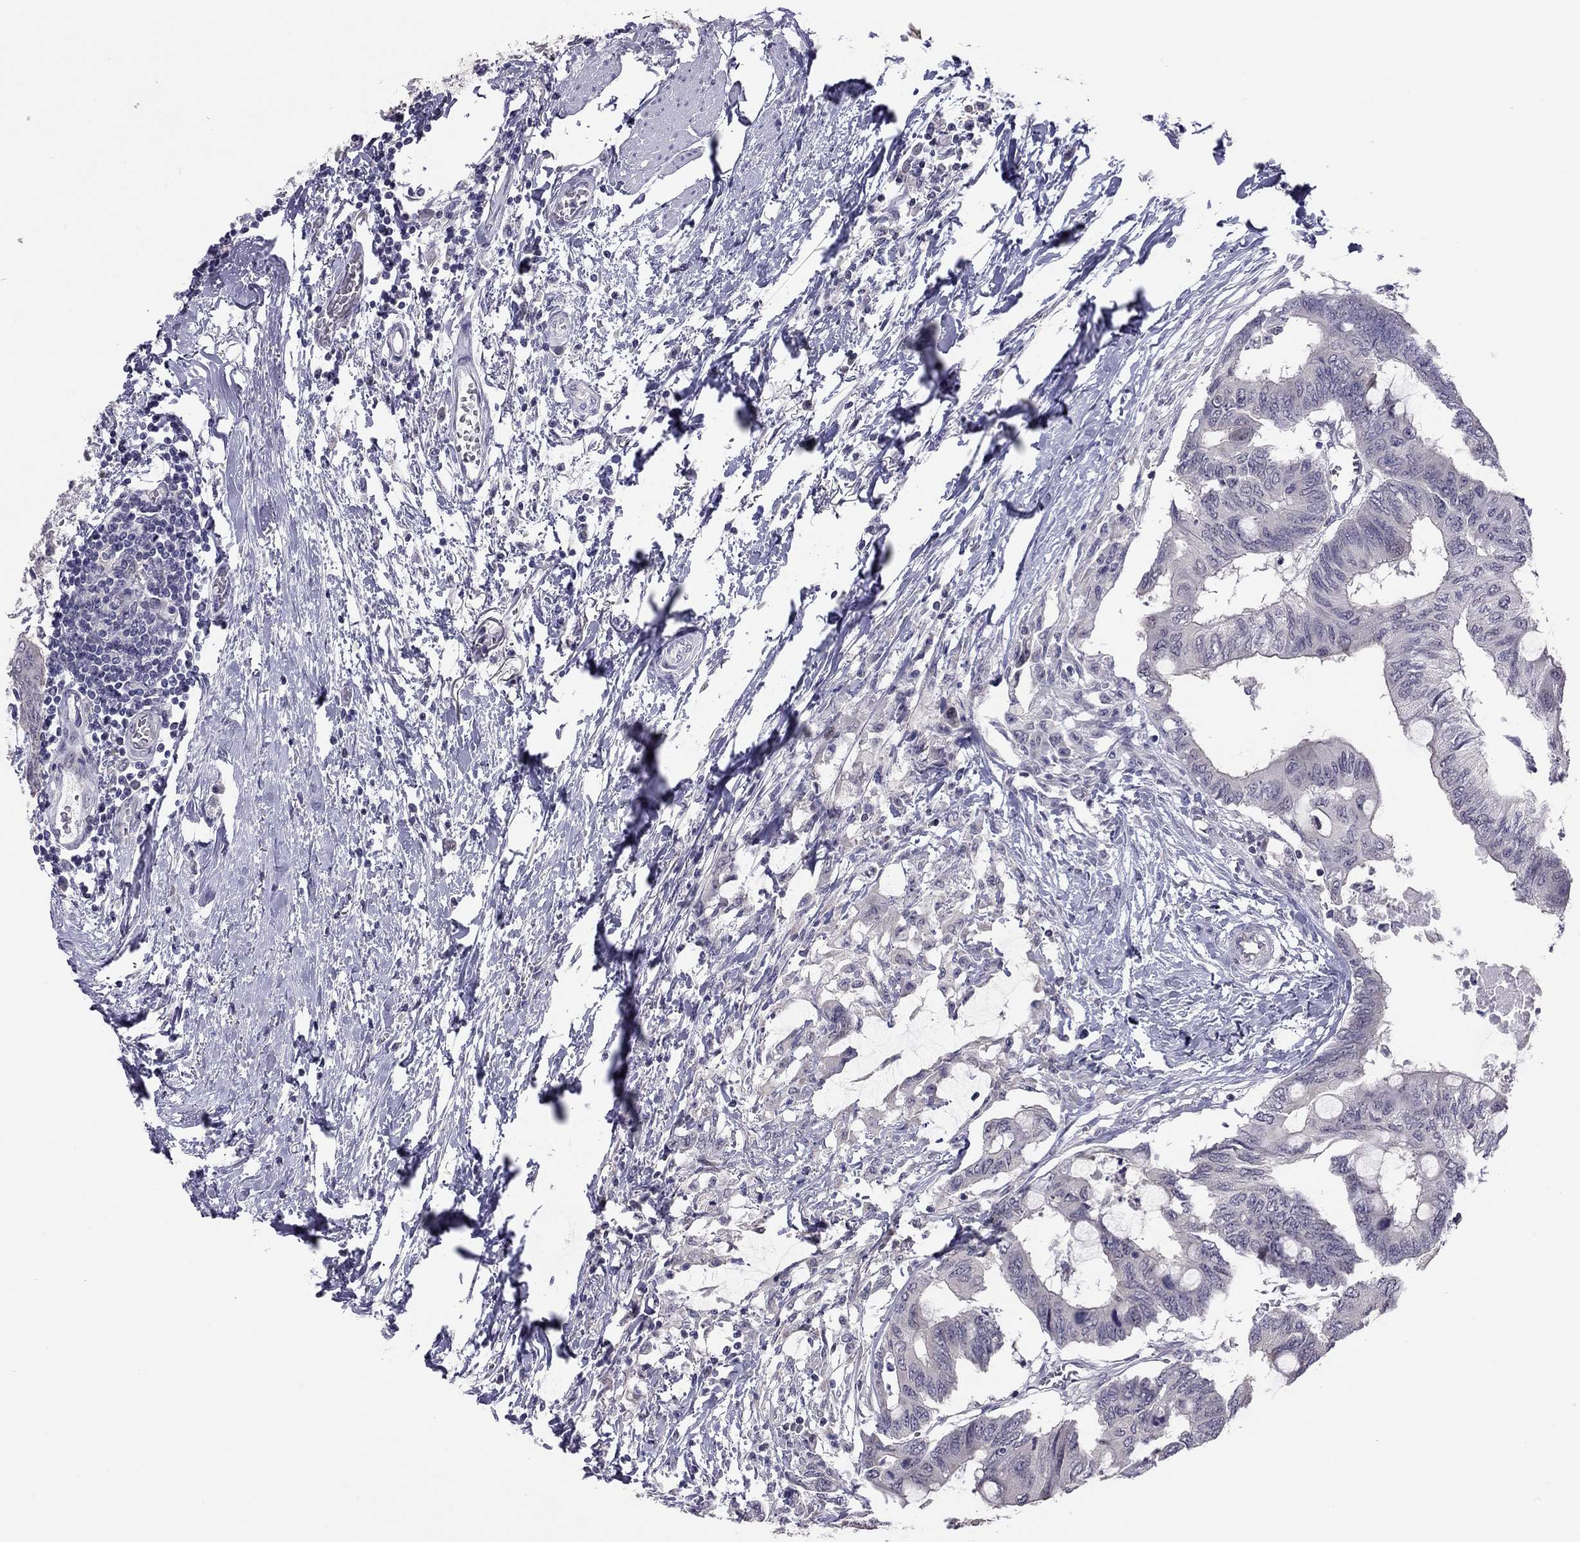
{"staining": {"intensity": "negative", "quantity": "none", "location": "none"}, "tissue": "colorectal cancer", "cell_type": "Tumor cells", "image_type": "cancer", "snomed": [{"axis": "morphology", "description": "Normal tissue, NOS"}, {"axis": "morphology", "description": "Adenocarcinoma, NOS"}, {"axis": "topography", "description": "Rectum"}, {"axis": "topography", "description": "Peripheral nerve tissue"}], "caption": "An IHC photomicrograph of colorectal cancer is shown. There is no staining in tumor cells of colorectal cancer.", "gene": "HSF2BP", "patient": {"sex": "male", "age": 92}}